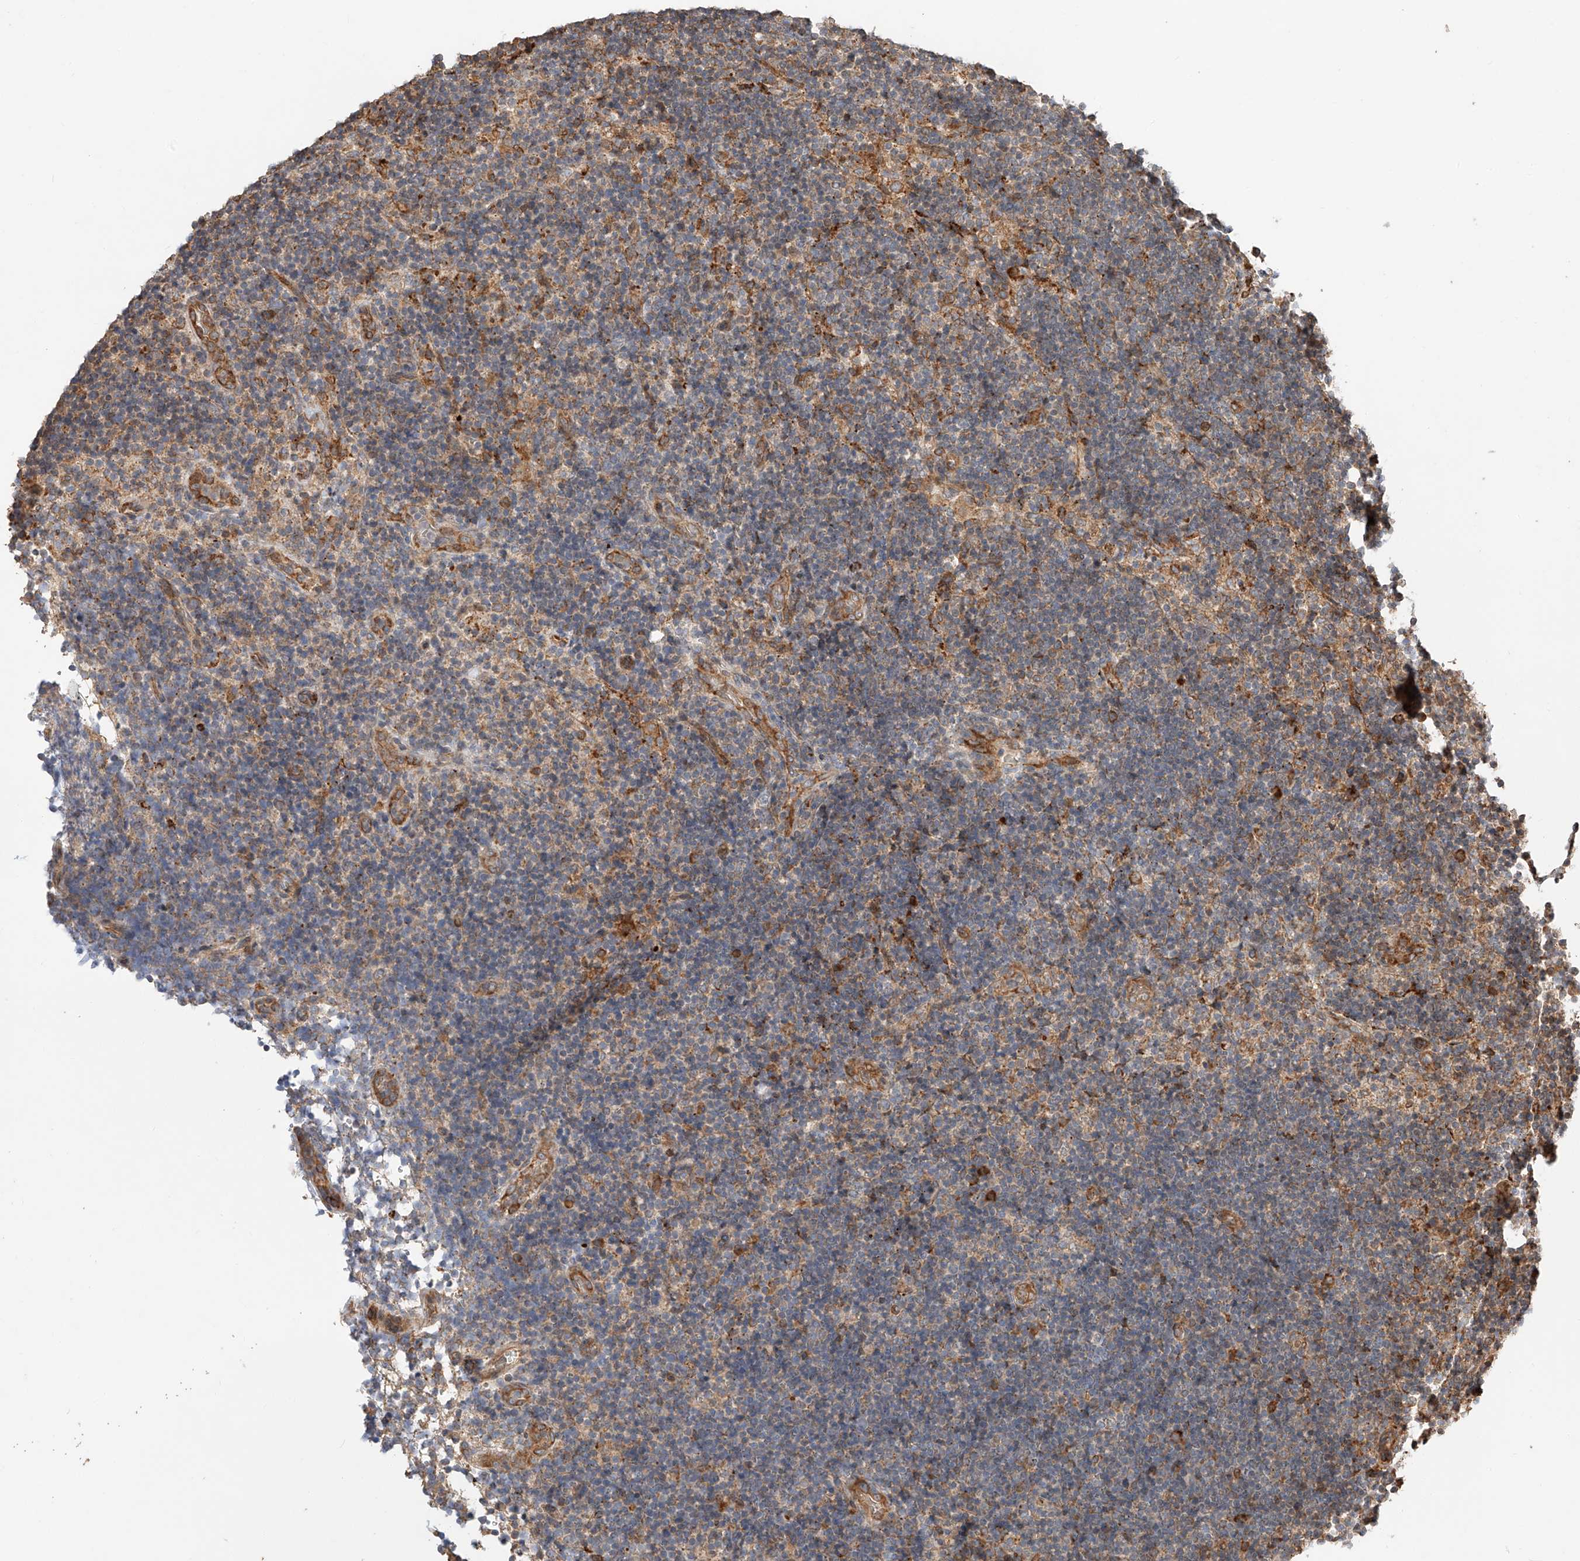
{"staining": {"intensity": "moderate", "quantity": "<25%", "location": "cytoplasmic/membranous"}, "tissue": "lymph node", "cell_type": "Germinal center cells", "image_type": "normal", "snomed": [{"axis": "morphology", "description": "Normal tissue, NOS"}, {"axis": "topography", "description": "Lymph node"}], "caption": "The micrograph reveals staining of normal lymph node, revealing moderate cytoplasmic/membranous protein expression (brown color) within germinal center cells. Using DAB (brown) and hematoxylin (blue) stains, captured at high magnification using brightfield microscopy.", "gene": "ZNF84", "patient": {"sex": "female", "age": 22}}